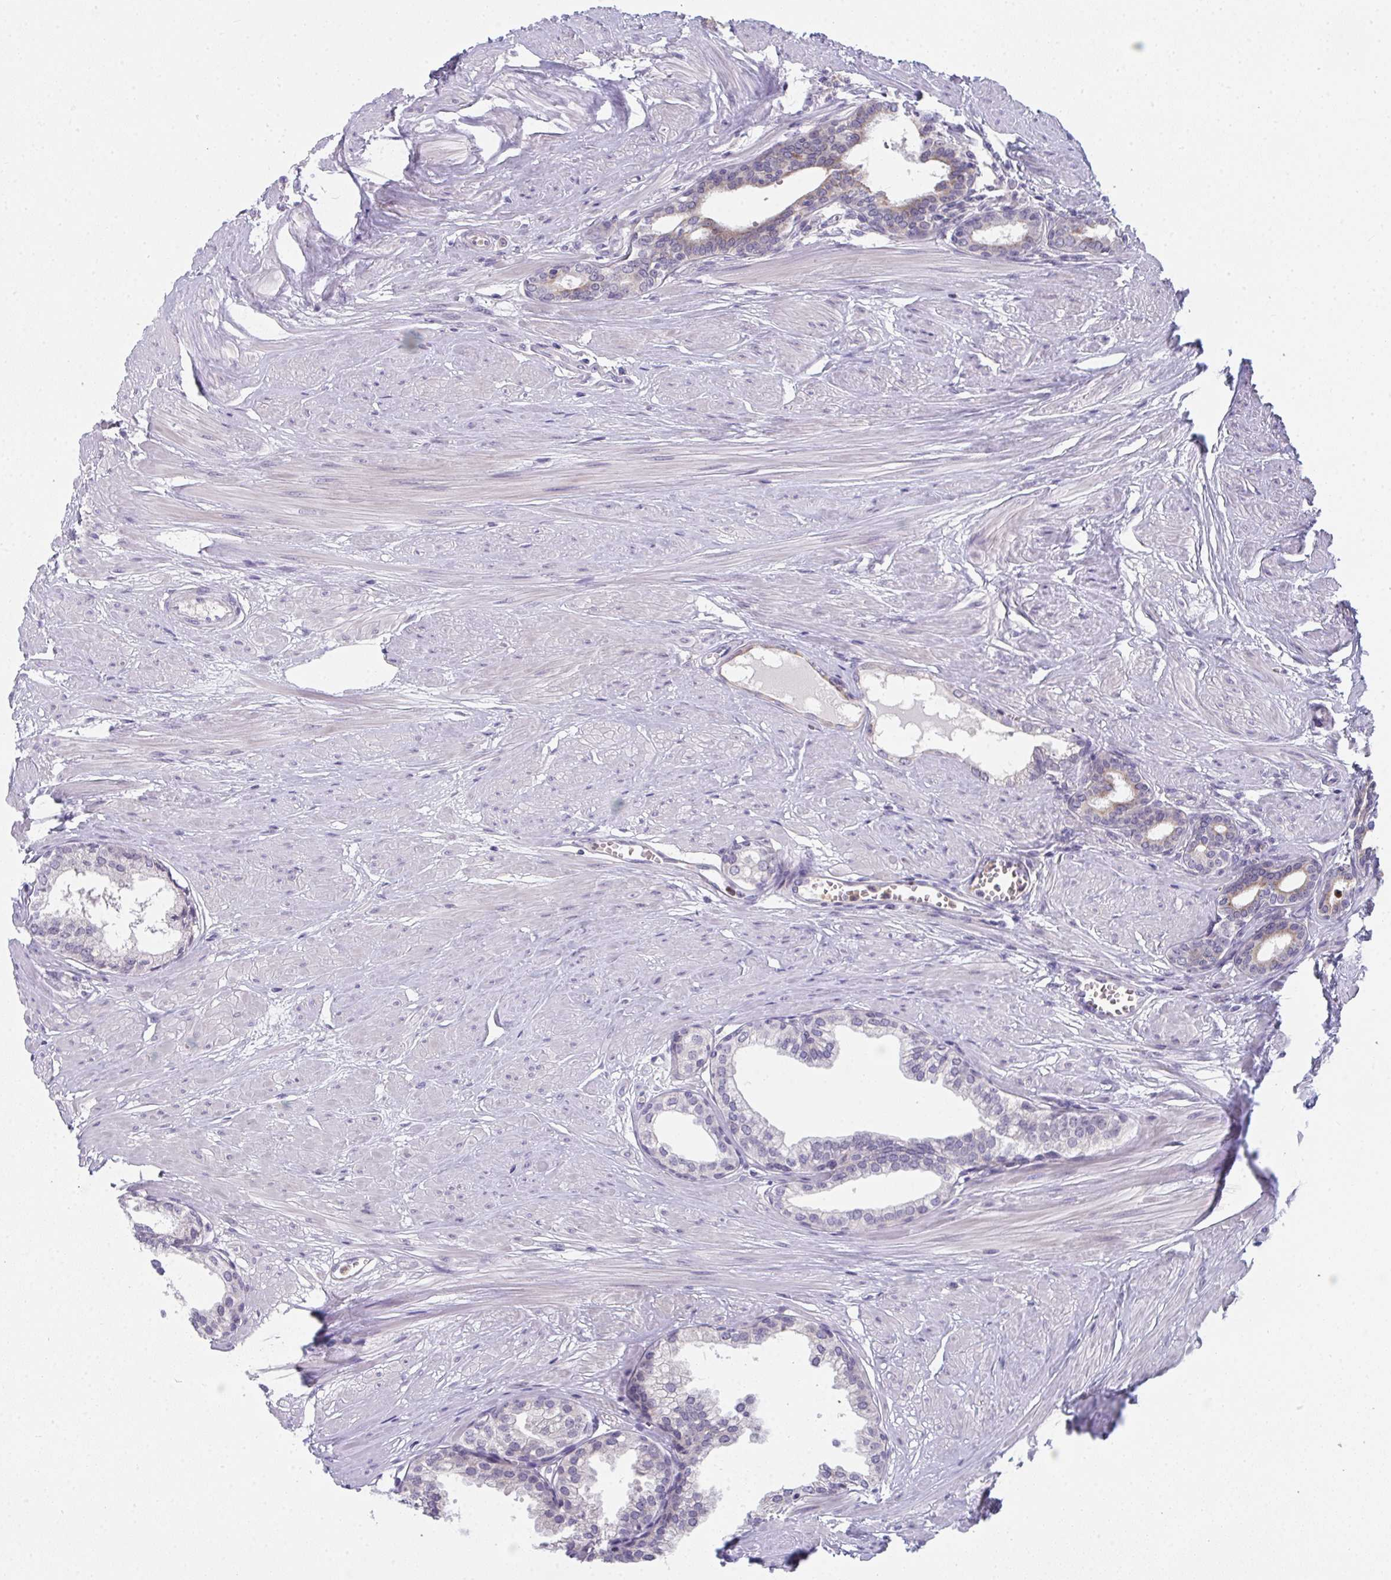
{"staining": {"intensity": "moderate", "quantity": "<25%", "location": "cytoplasmic/membranous"}, "tissue": "prostate", "cell_type": "Glandular cells", "image_type": "normal", "snomed": [{"axis": "morphology", "description": "Normal tissue, NOS"}, {"axis": "topography", "description": "Prostate"}, {"axis": "topography", "description": "Peripheral nerve tissue"}], "caption": "Immunohistochemistry photomicrograph of normal prostate: human prostate stained using IHC demonstrates low levels of moderate protein expression localized specifically in the cytoplasmic/membranous of glandular cells, appearing as a cytoplasmic/membranous brown color.", "gene": "RIOK1", "patient": {"sex": "male", "age": 55}}